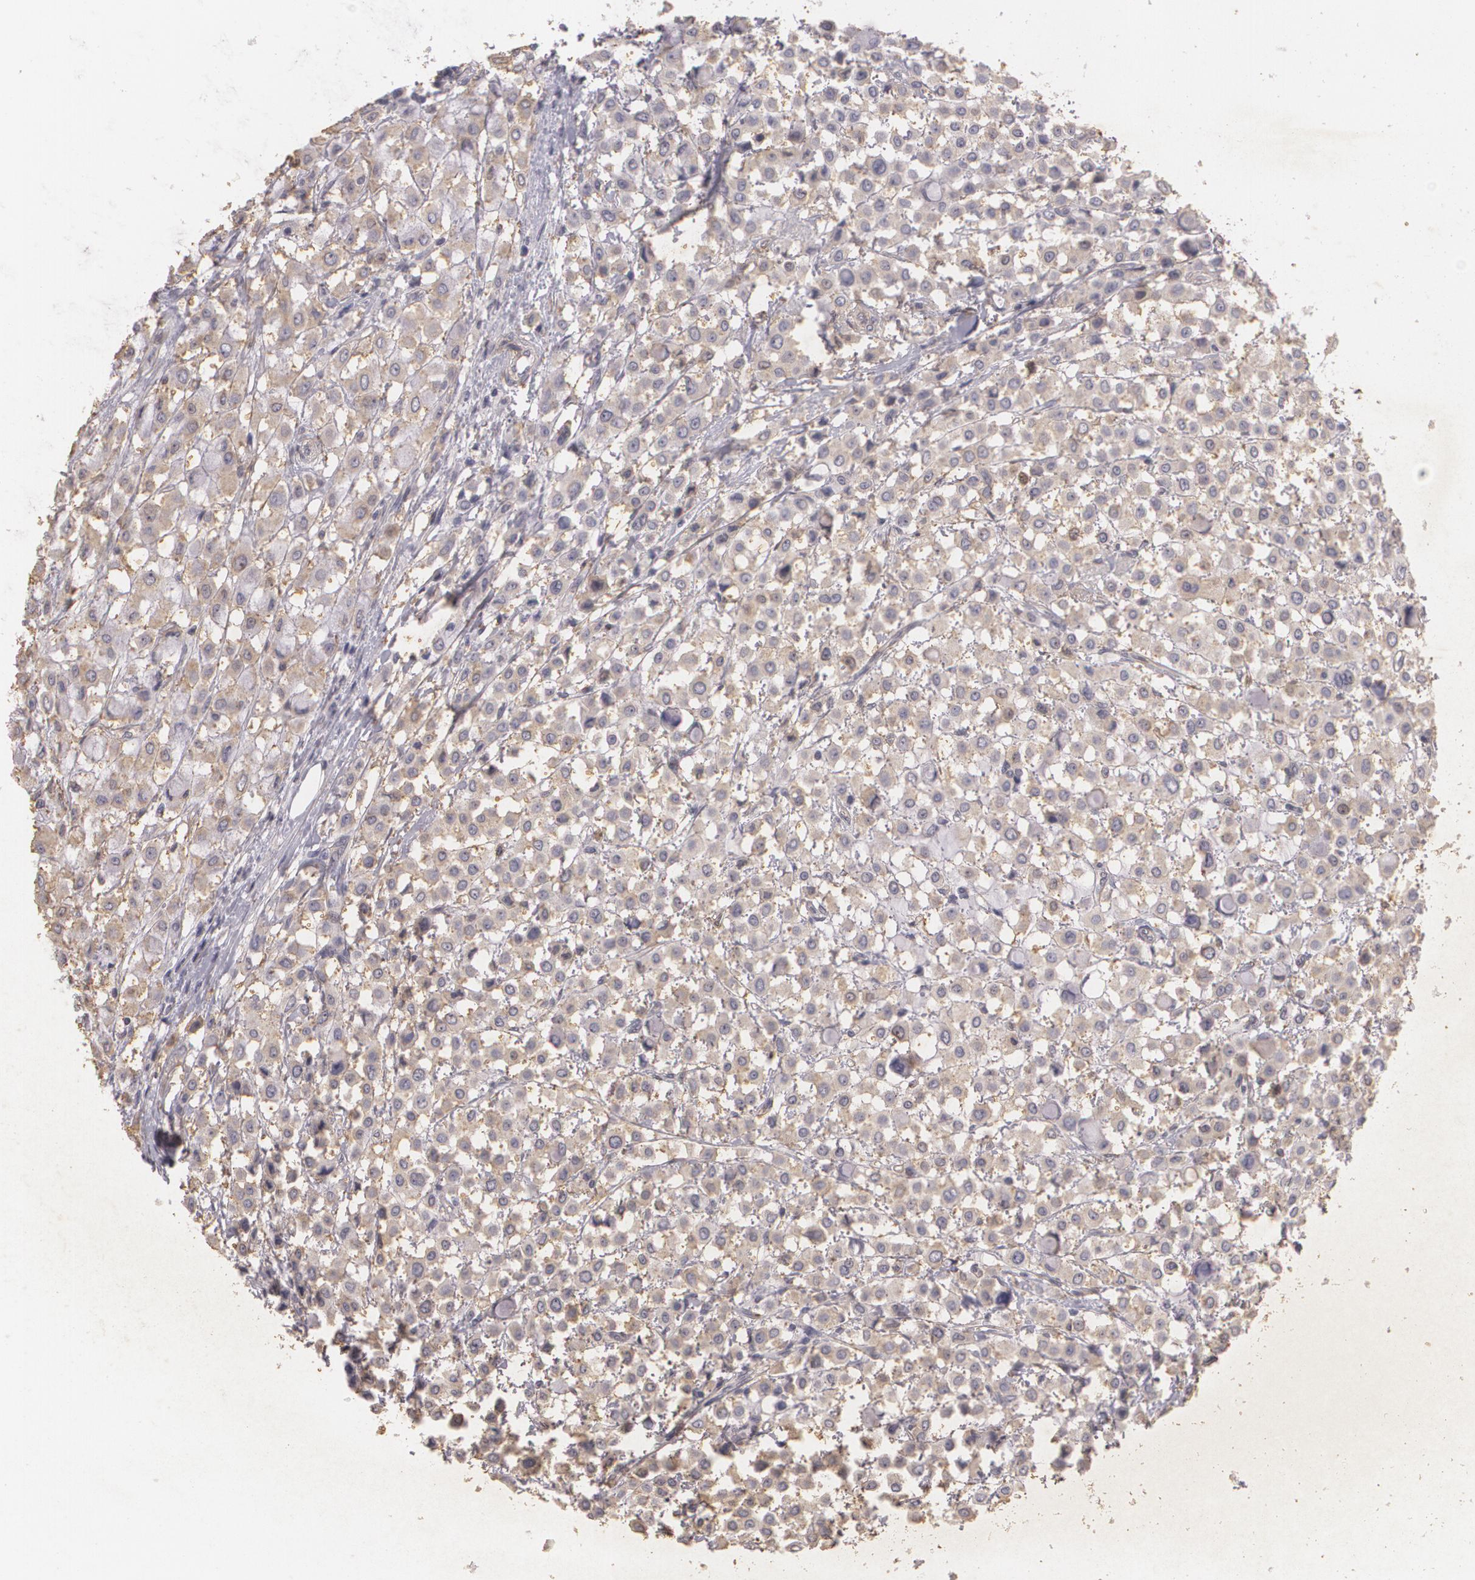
{"staining": {"intensity": "weak", "quantity": ">75%", "location": "cytoplasmic/membranous"}, "tissue": "breast cancer", "cell_type": "Tumor cells", "image_type": "cancer", "snomed": [{"axis": "morphology", "description": "Lobular carcinoma"}, {"axis": "topography", "description": "Breast"}], "caption": "Tumor cells demonstrate low levels of weak cytoplasmic/membranous staining in about >75% of cells in breast cancer. (DAB (3,3'-diaminobenzidine) IHC with brightfield microscopy, high magnification).", "gene": "KCNA4", "patient": {"sex": "female", "age": 85}}